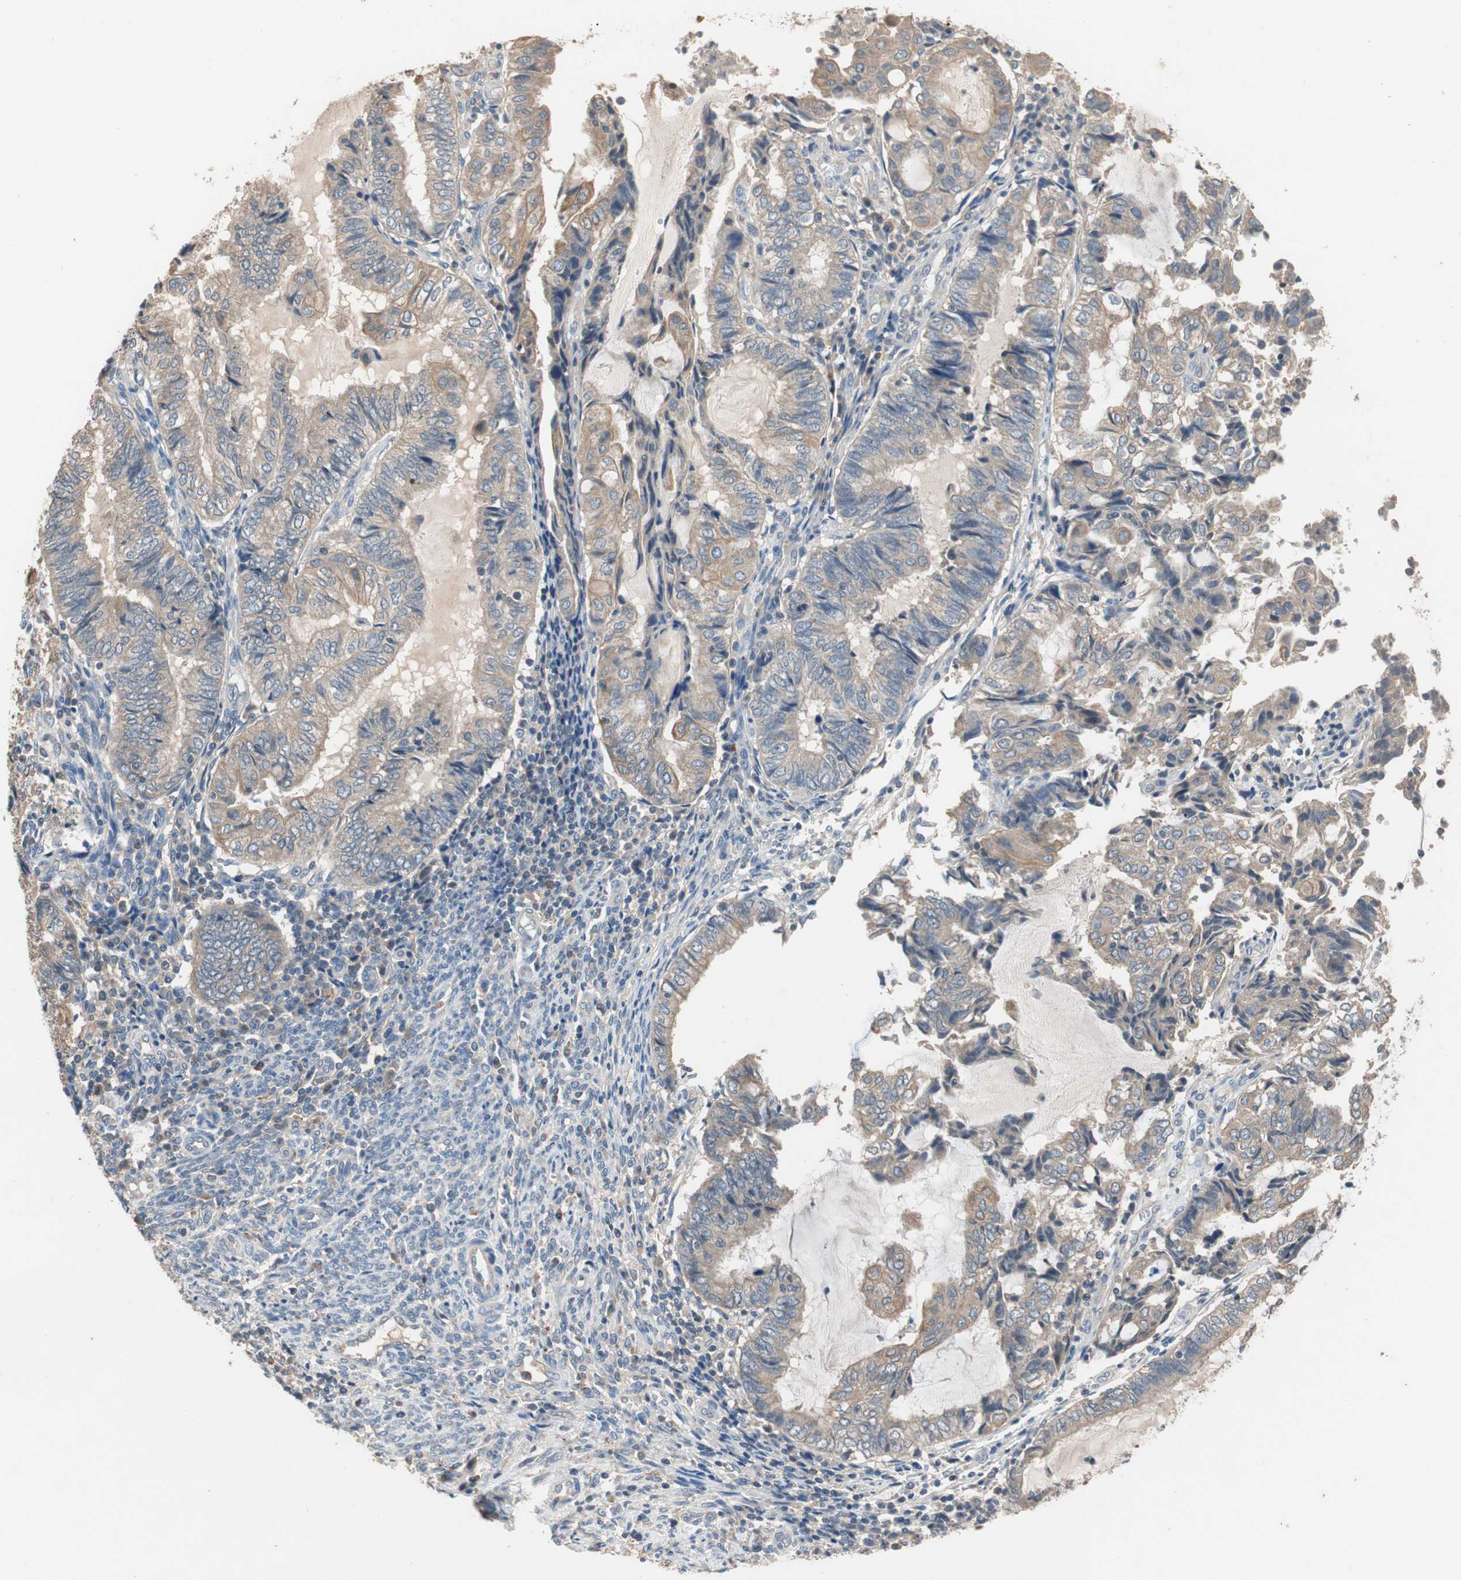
{"staining": {"intensity": "weak", "quantity": ">75%", "location": "cytoplasmic/membranous"}, "tissue": "endometrial cancer", "cell_type": "Tumor cells", "image_type": "cancer", "snomed": [{"axis": "morphology", "description": "Adenocarcinoma, NOS"}, {"axis": "topography", "description": "Uterus"}, {"axis": "topography", "description": "Endometrium"}], "caption": "A photomicrograph showing weak cytoplasmic/membranous staining in about >75% of tumor cells in endometrial adenocarcinoma, as visualized by brown immunohistochemical staining.", "gene": "ADAP1", "patient": {"sex": "female", "age": 70}}